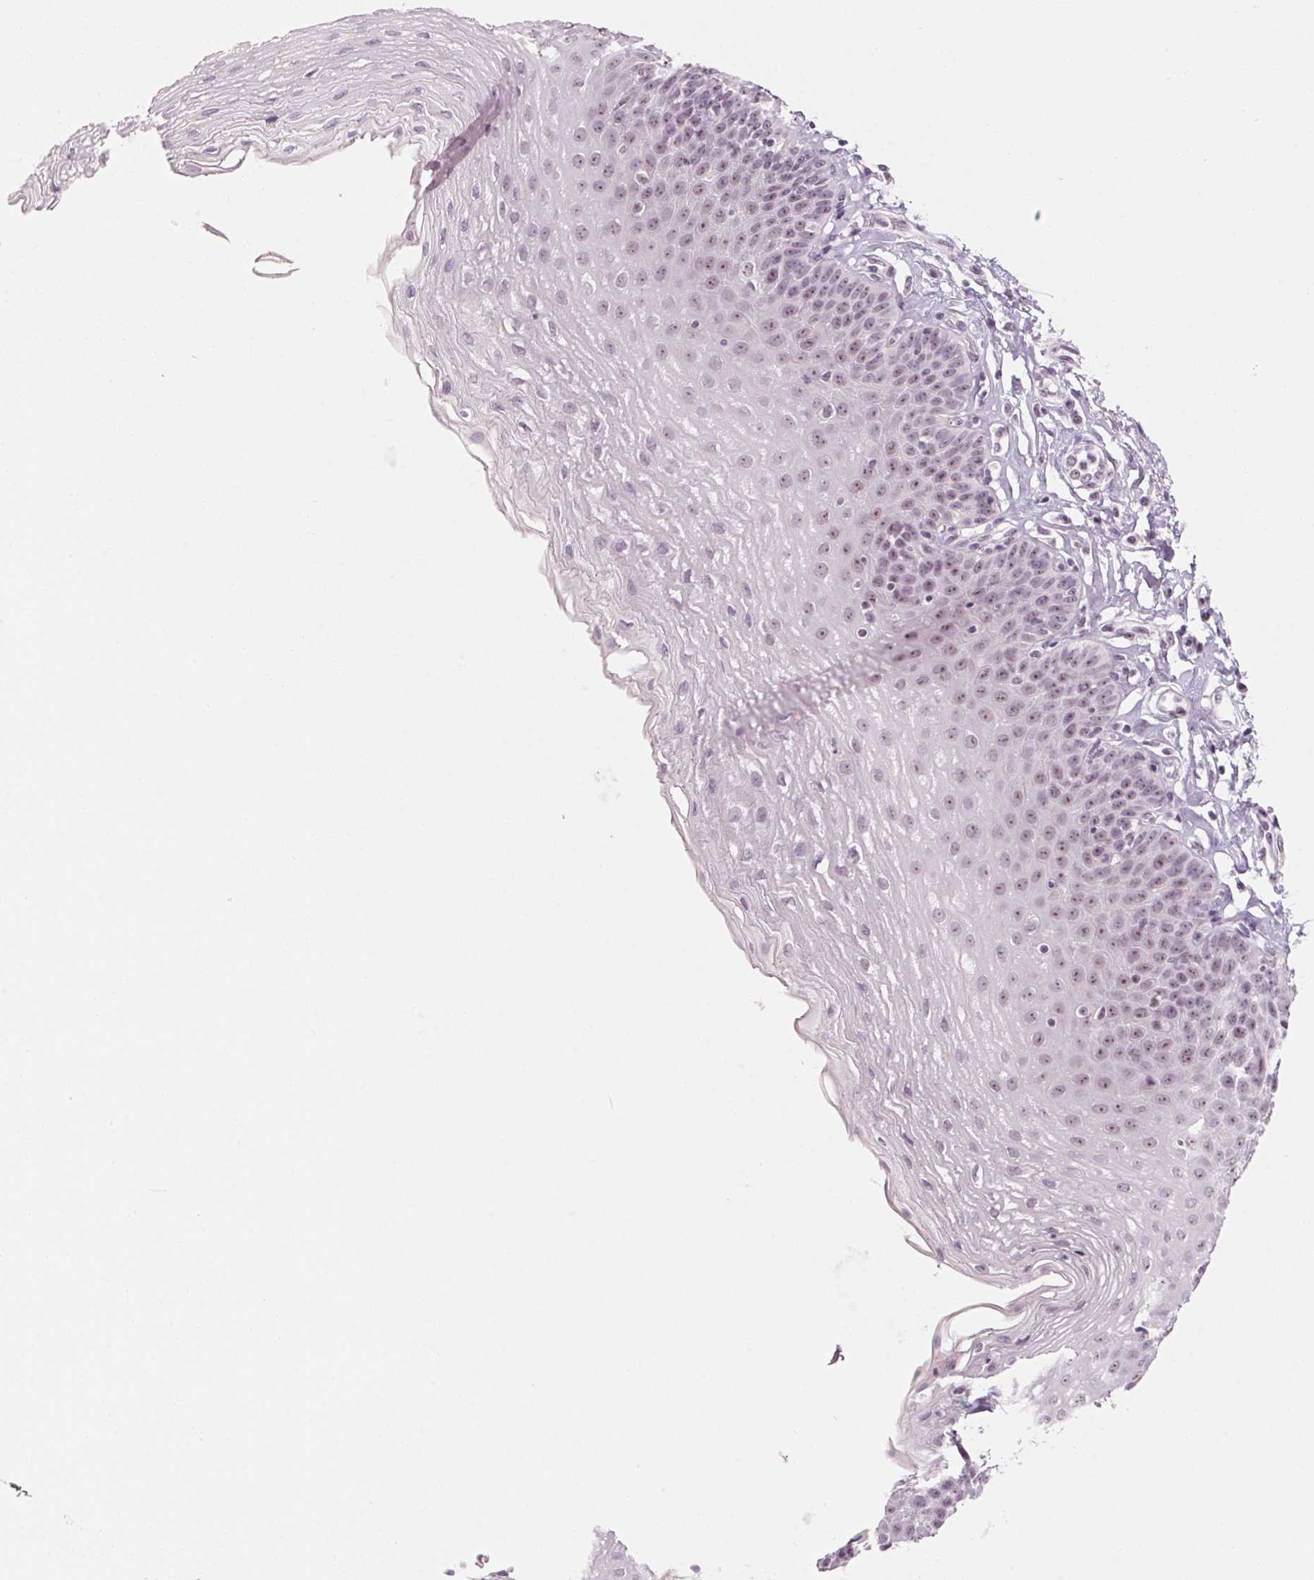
{"staining": {"intensity": "weak", "quantity": "<25%", "location": "nuclear"}, "tissue": "esophagus", "cell_type": "Squamous epithelial cells", "image_type": "normal", "snomed": [{"axis": "morphology", "description": "Normal tissue, NOS"}, {"axis": "topography", "description": "Esophagus"}], "caption": "This is a histopathology image of IHC staining of normal esophagus, which shows no staining in squamous epithelial cells.", "gene": "ZIC4", "patient": {"sex": "female", "age": 81}}